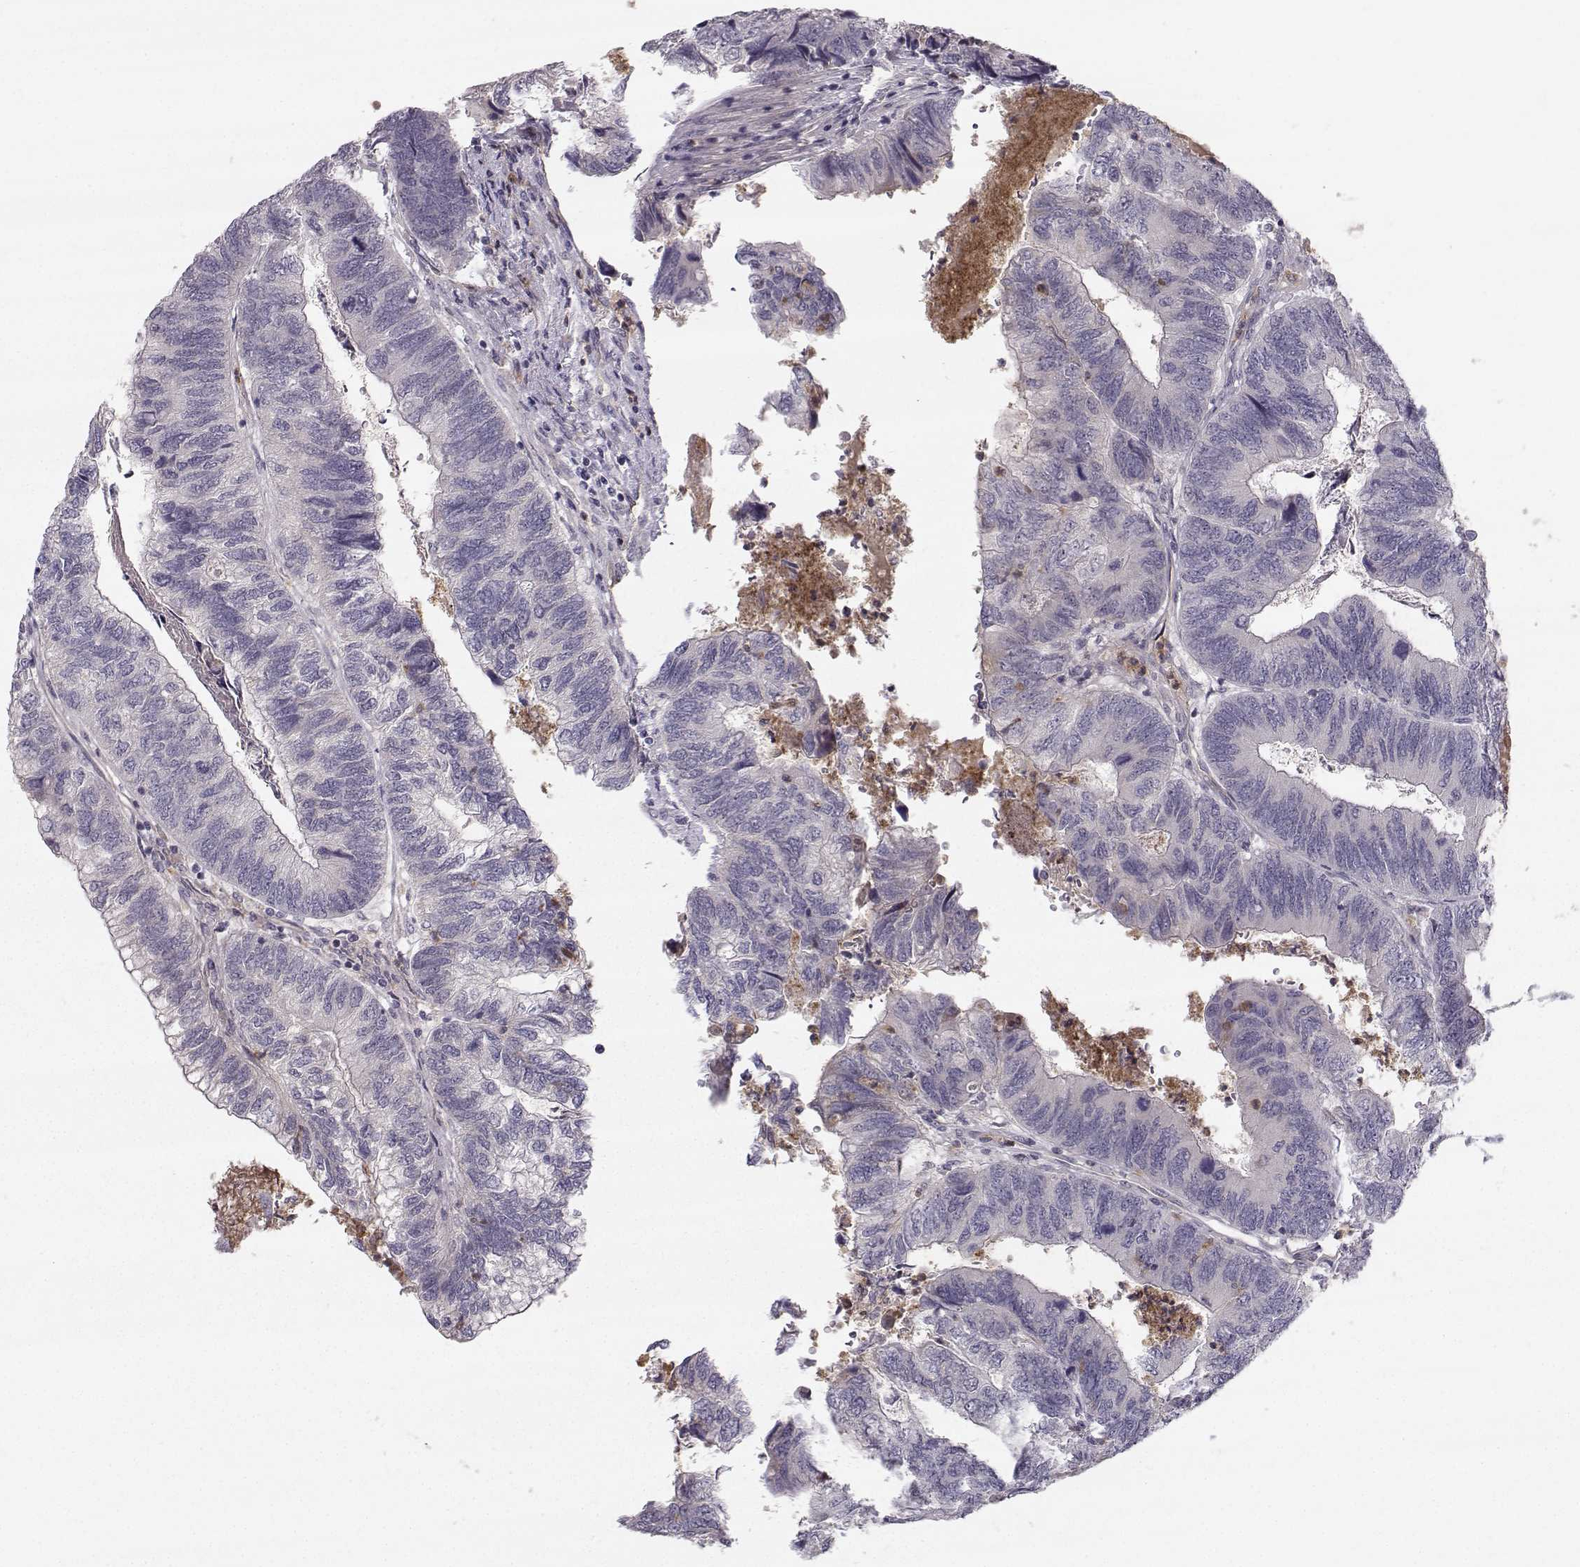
{"staining": {"intensity": "negative", "quantity": "none", "location": "none"}, "tissue": "colorectal cancer", "cell_type": "Tumor cells", "image_type": "cancer", "snomed": [{"axis": "morphology", "description": "Adenocarcinoma, NOS"}, {"axis": "topography", "description": "Colon"}], "caption": "Colorectal cancer was stained to show a protein in brown. There is no significant staining in tumor cells.", "gene": "OPRD1", "patient": {"sex": "female", "age": 67}}